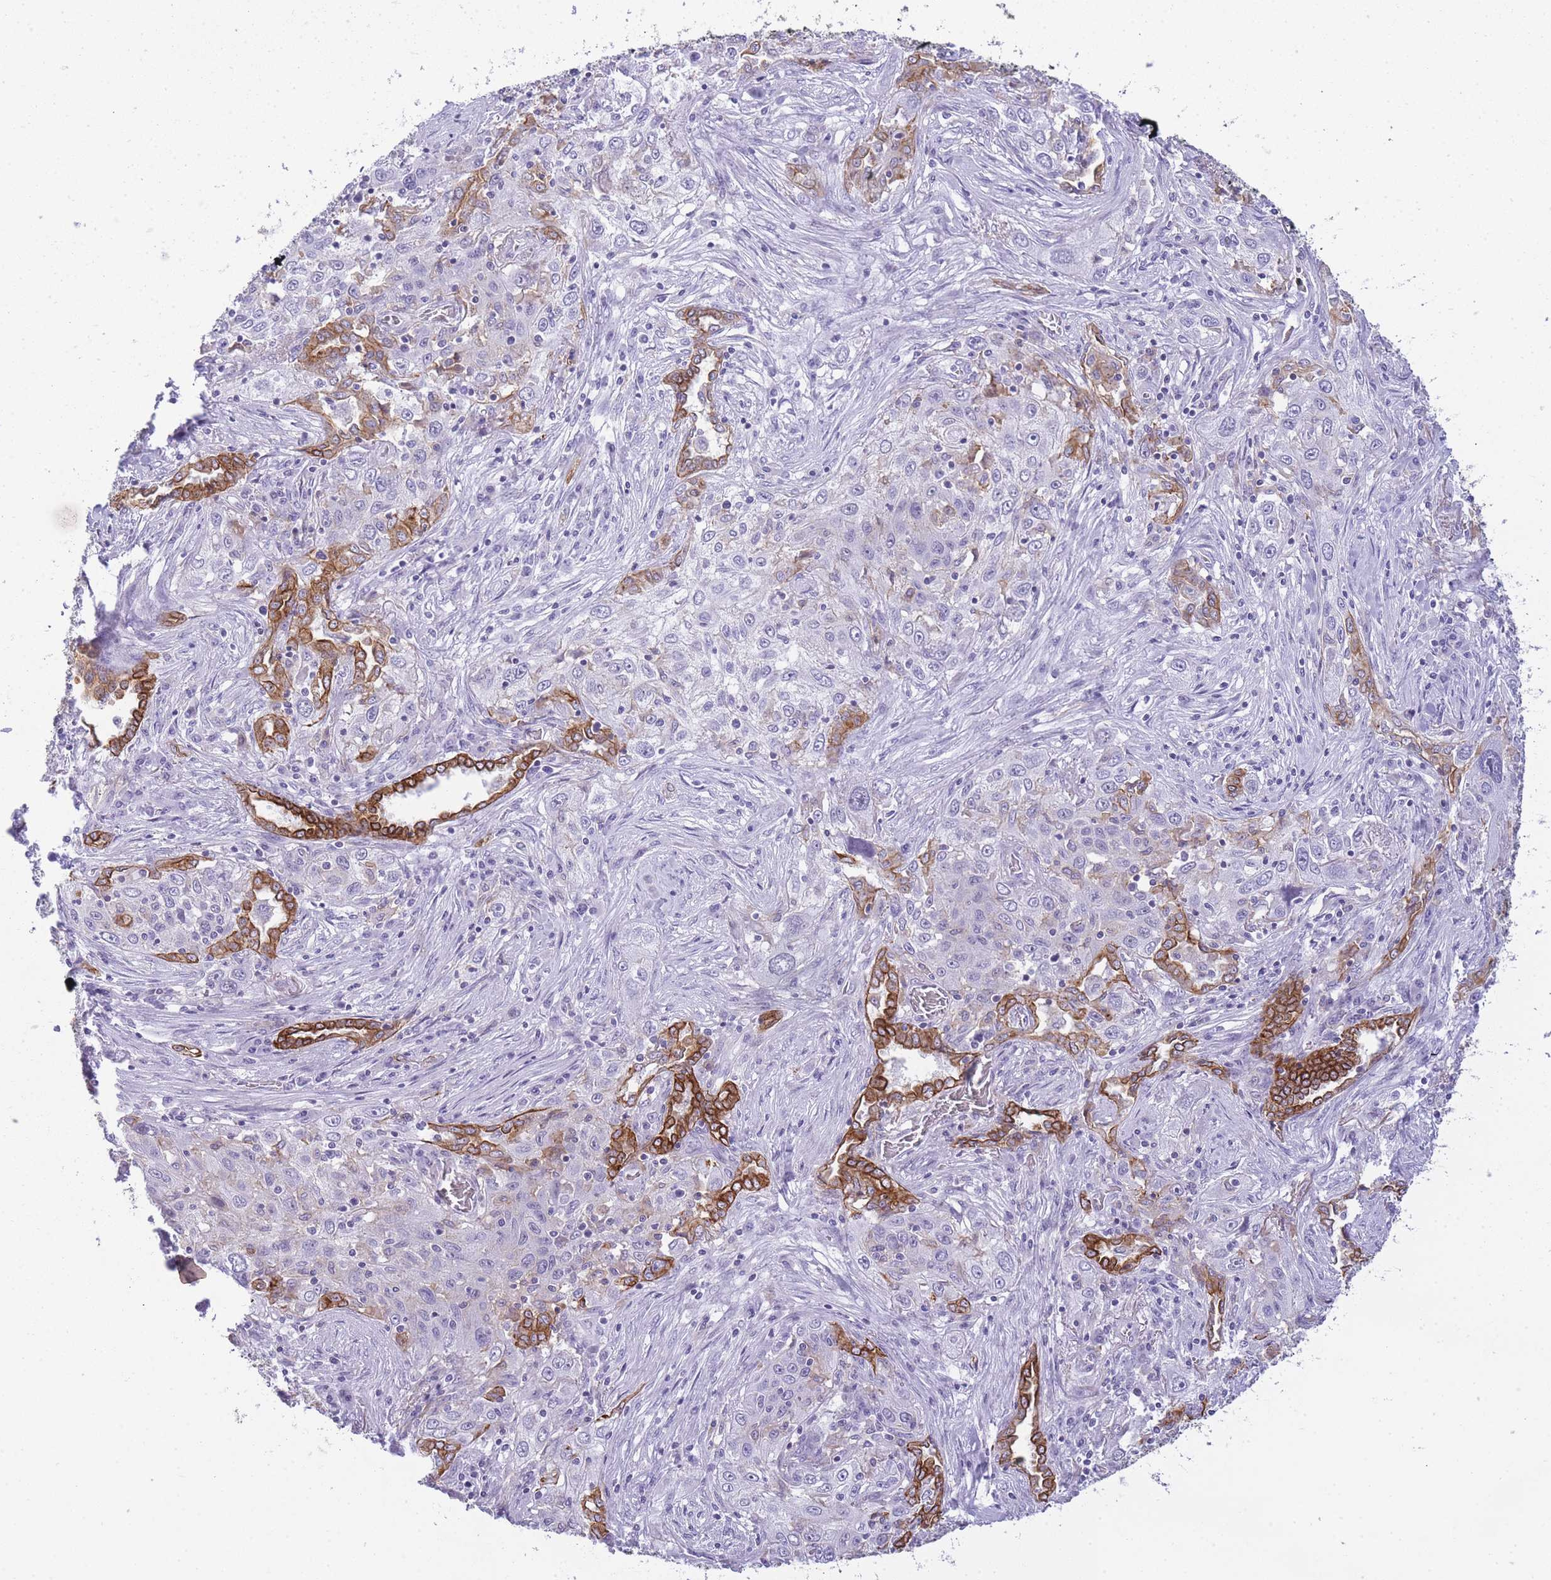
{"staining": {"intensity": "negative", "quantity": "none", "location": "none"}, "tissue": "lung cancer", "cell_type": "Tumor cells", "image_type": "cancer", "snomed": [{"axis": "morphology", "description": "Squamous cell carcinoma, NOS"}, {"axis": "topography", "description": "Lung"}], "caption": "The immunohistochemistry (IHC) micrograph has no significant expression in tumor cells of lung squamous cell carcinoma tissue.", "gene": "RADX", "patient": {"sex": "female", "age": 69}}